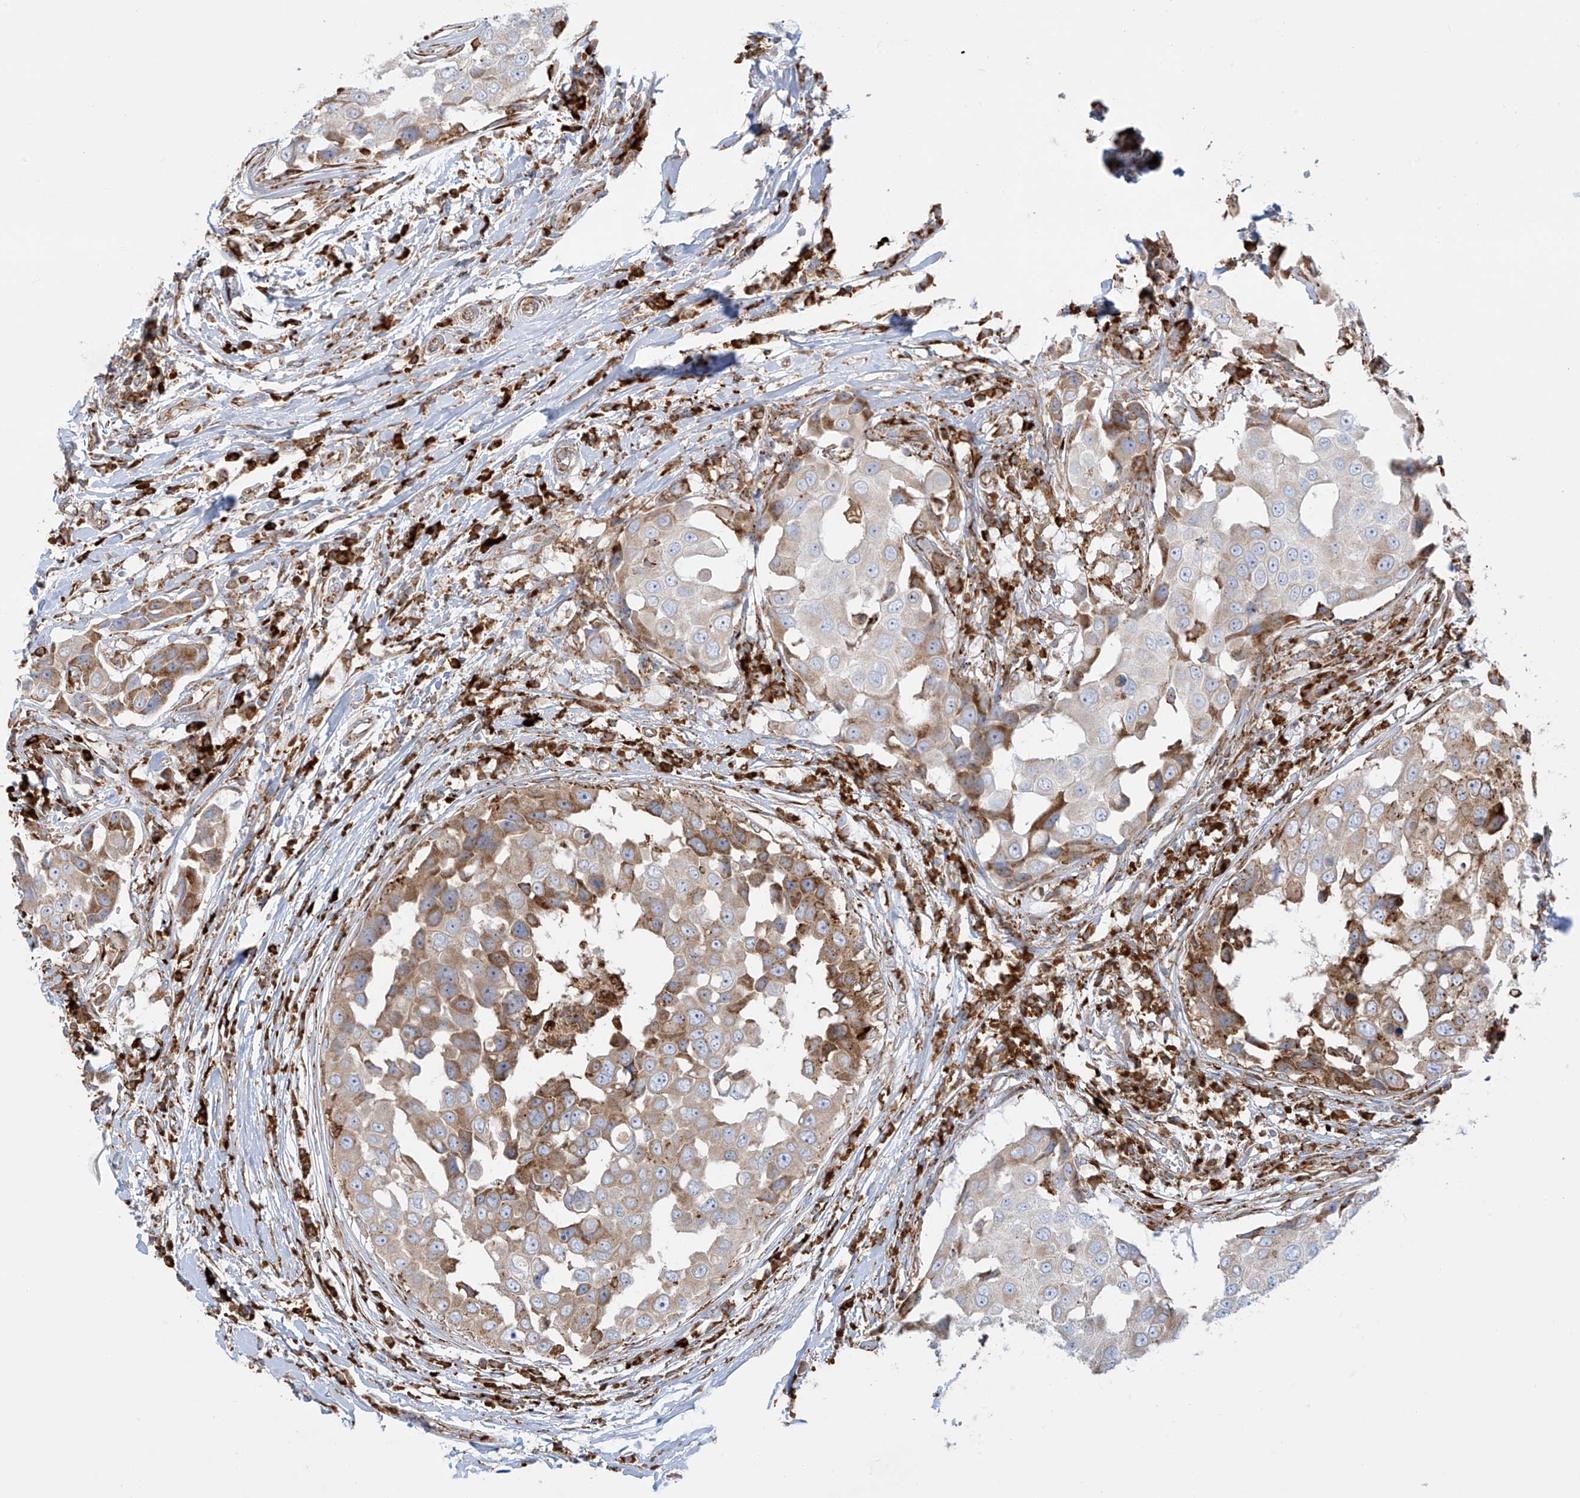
{"staining": {"intensity": "moderate", "quantity": "25%-75%", "location": "cytoplasmic/membranous"}, "tissue": "breast cancer", "cell_type": "Tumor cells", "image_type": "cancer", "snomed": [{"axis": "morphology", "description": "Duct carcinoma"}, {"axis": "topography", "description": "Breast"}], "caption": "High-power microscopy captured an immunohistochemistry image of breast cancer (invasive ductal carcinoma), revealing moderate cytoplasmic/membranous expression in about 25%-75% of tumor cells. The protein is shown in brown color, while the nuclei are stained blue.", "gene": "MX1", "patient": {"sex": "female", "age": 27}}